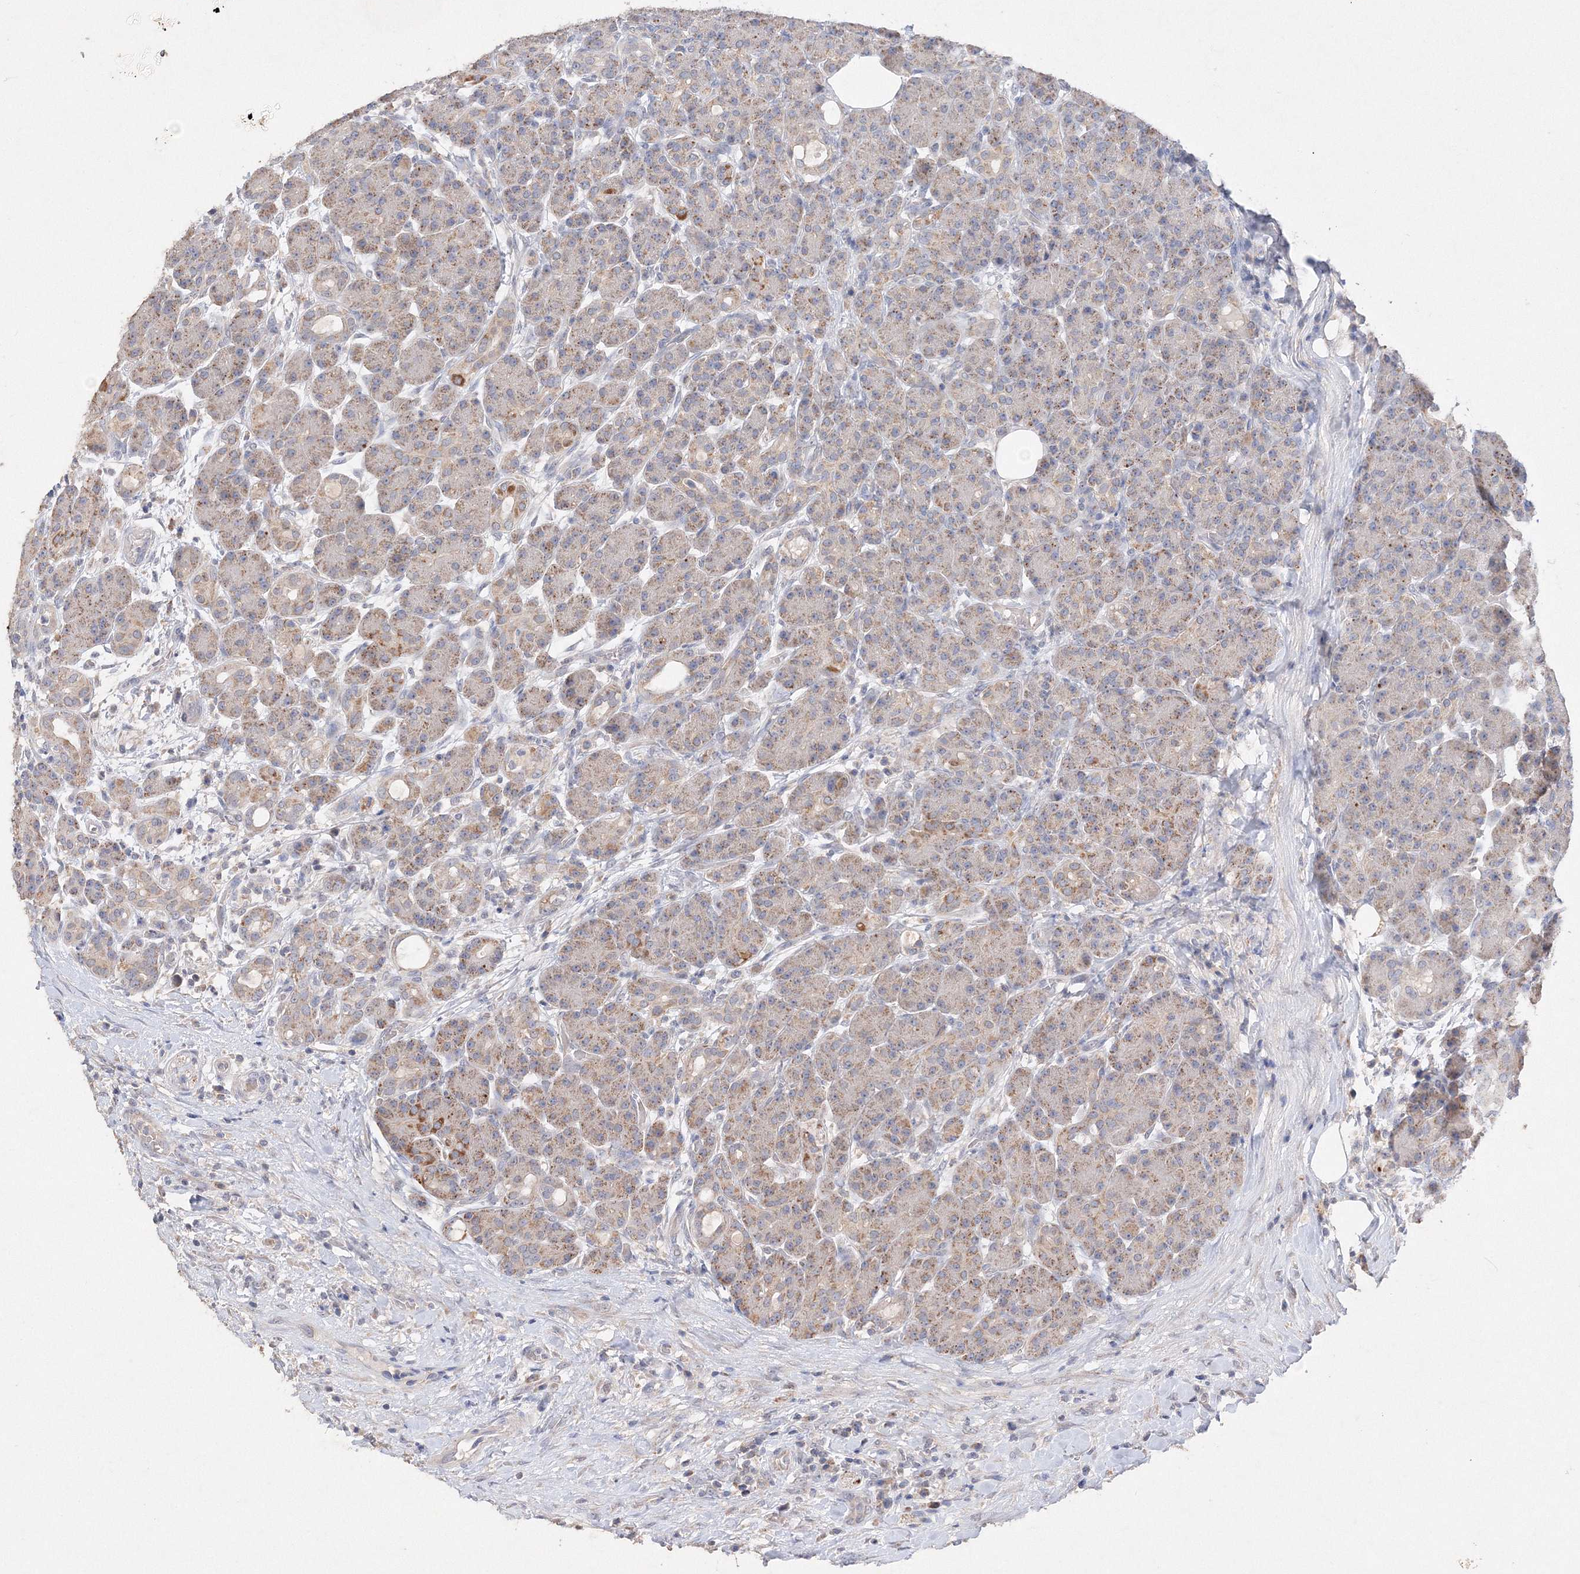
{"staining": {"intensity": "moderate", "quantity": "25%-75%", "location": "cytoplasmic/membranous"}, "tissue": "pancreas", "cell_type": "Exocrine glandular cells", "image_type": "normal", "snomed": [{"axis": "morphology", "description": "Normal tissue, NOS"}, {"axis": "topography", "description": "Pancreas"}], "caption": "This is a micrograph of immunohistochemistry staining of normal pancreas, which shows moderate positivity in the cytoplasmic/membranous of exocrine glandular cells.", "gene": "GLS", "patient": {"sex": "male", "age": 63}}